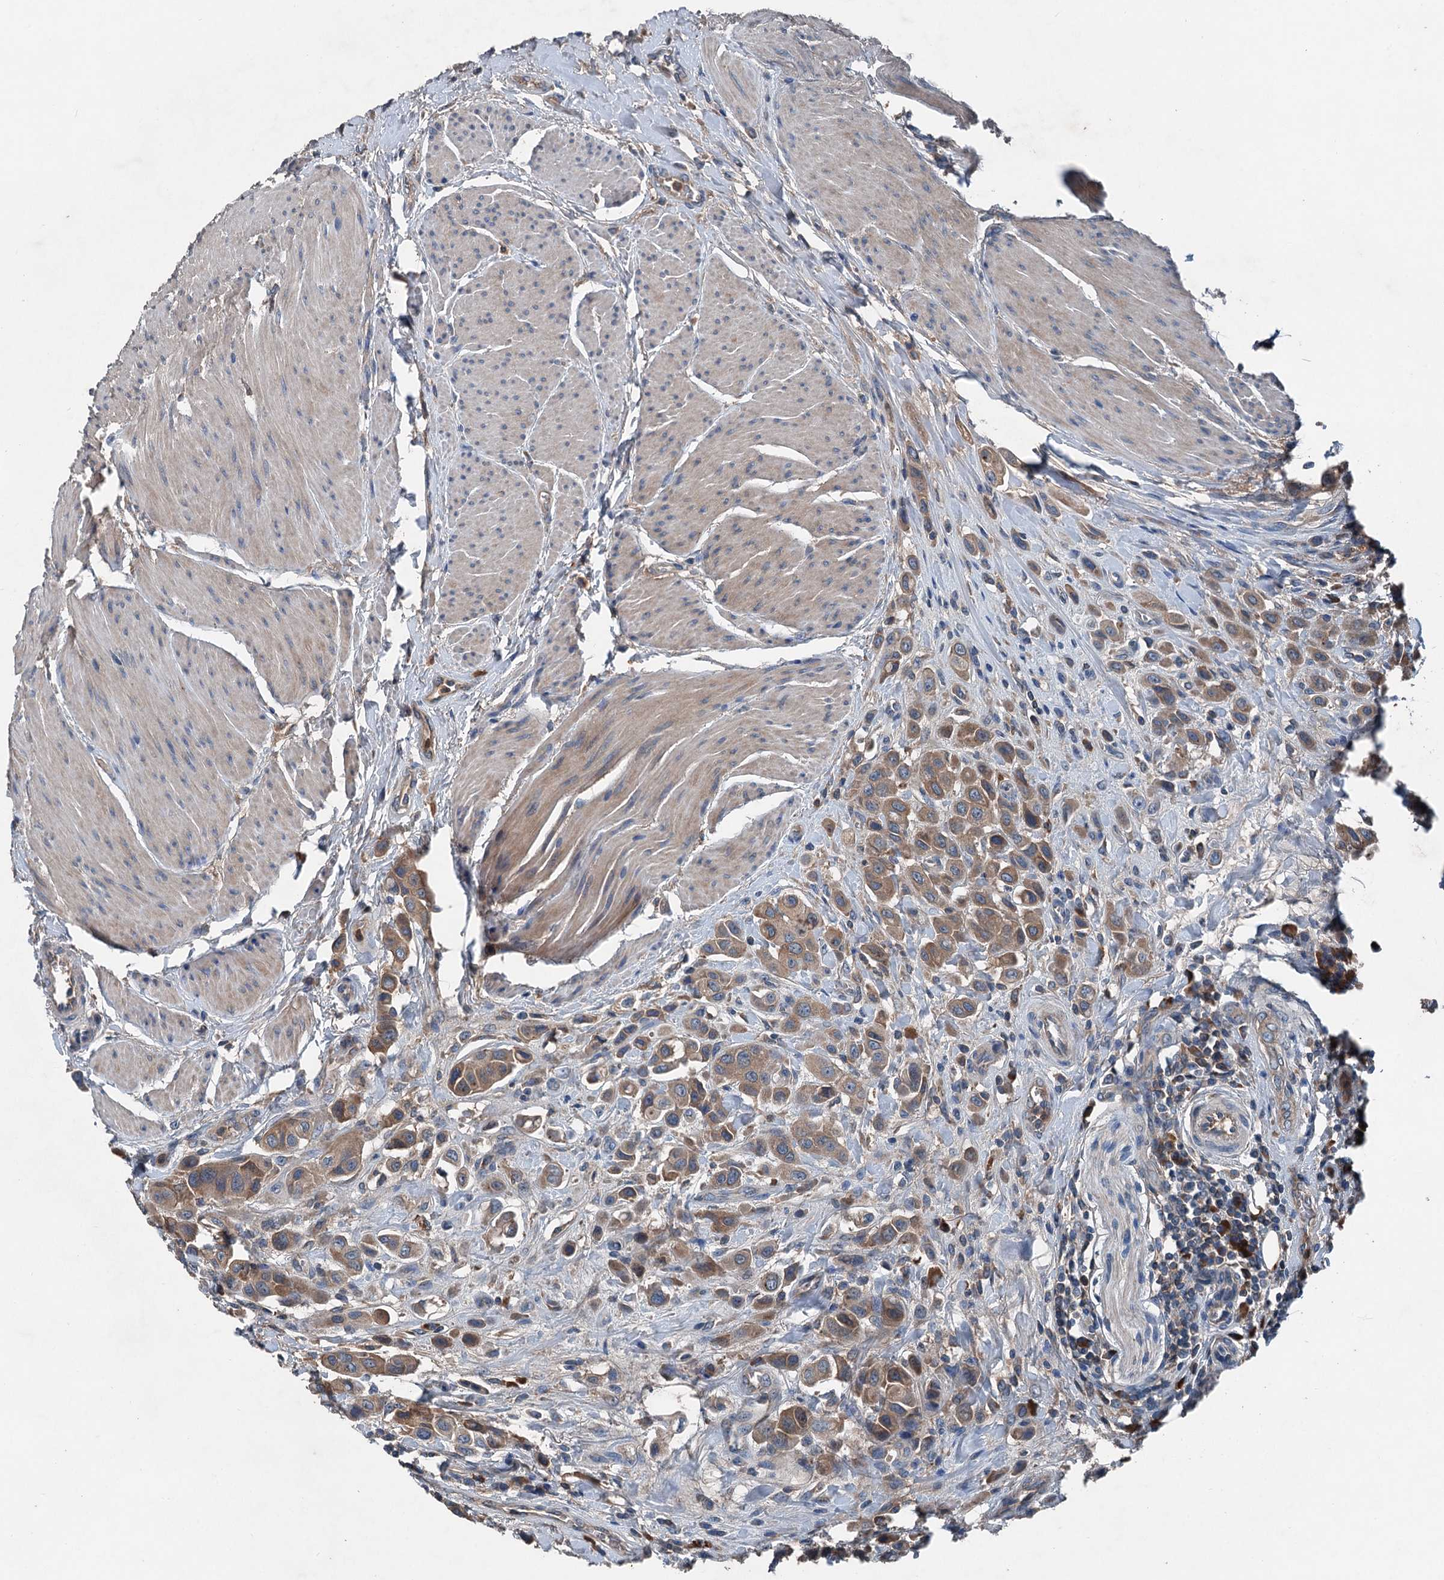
{"staining": {"intensity": "moderate", "quantity": ">75%", "location": "cytoplasmic/membranous"}, "tissue": "urothelial cancer", "cell_type": "Tumor cells", "image_type": "cancer", "snomed": [{"axis": "morphology", "description": "Urothelial carcinoma, High grade"}, {"axis": "topography", "description": "Urinary bladder"}], "caption": "Urothelial cancer stained for a protein (brown) displays moderate cytoplasmic/membranous positive staining in about >75% of tumor cells.", "gene": "PDSS1", "patient": {"sex": "male", "age": 50}}